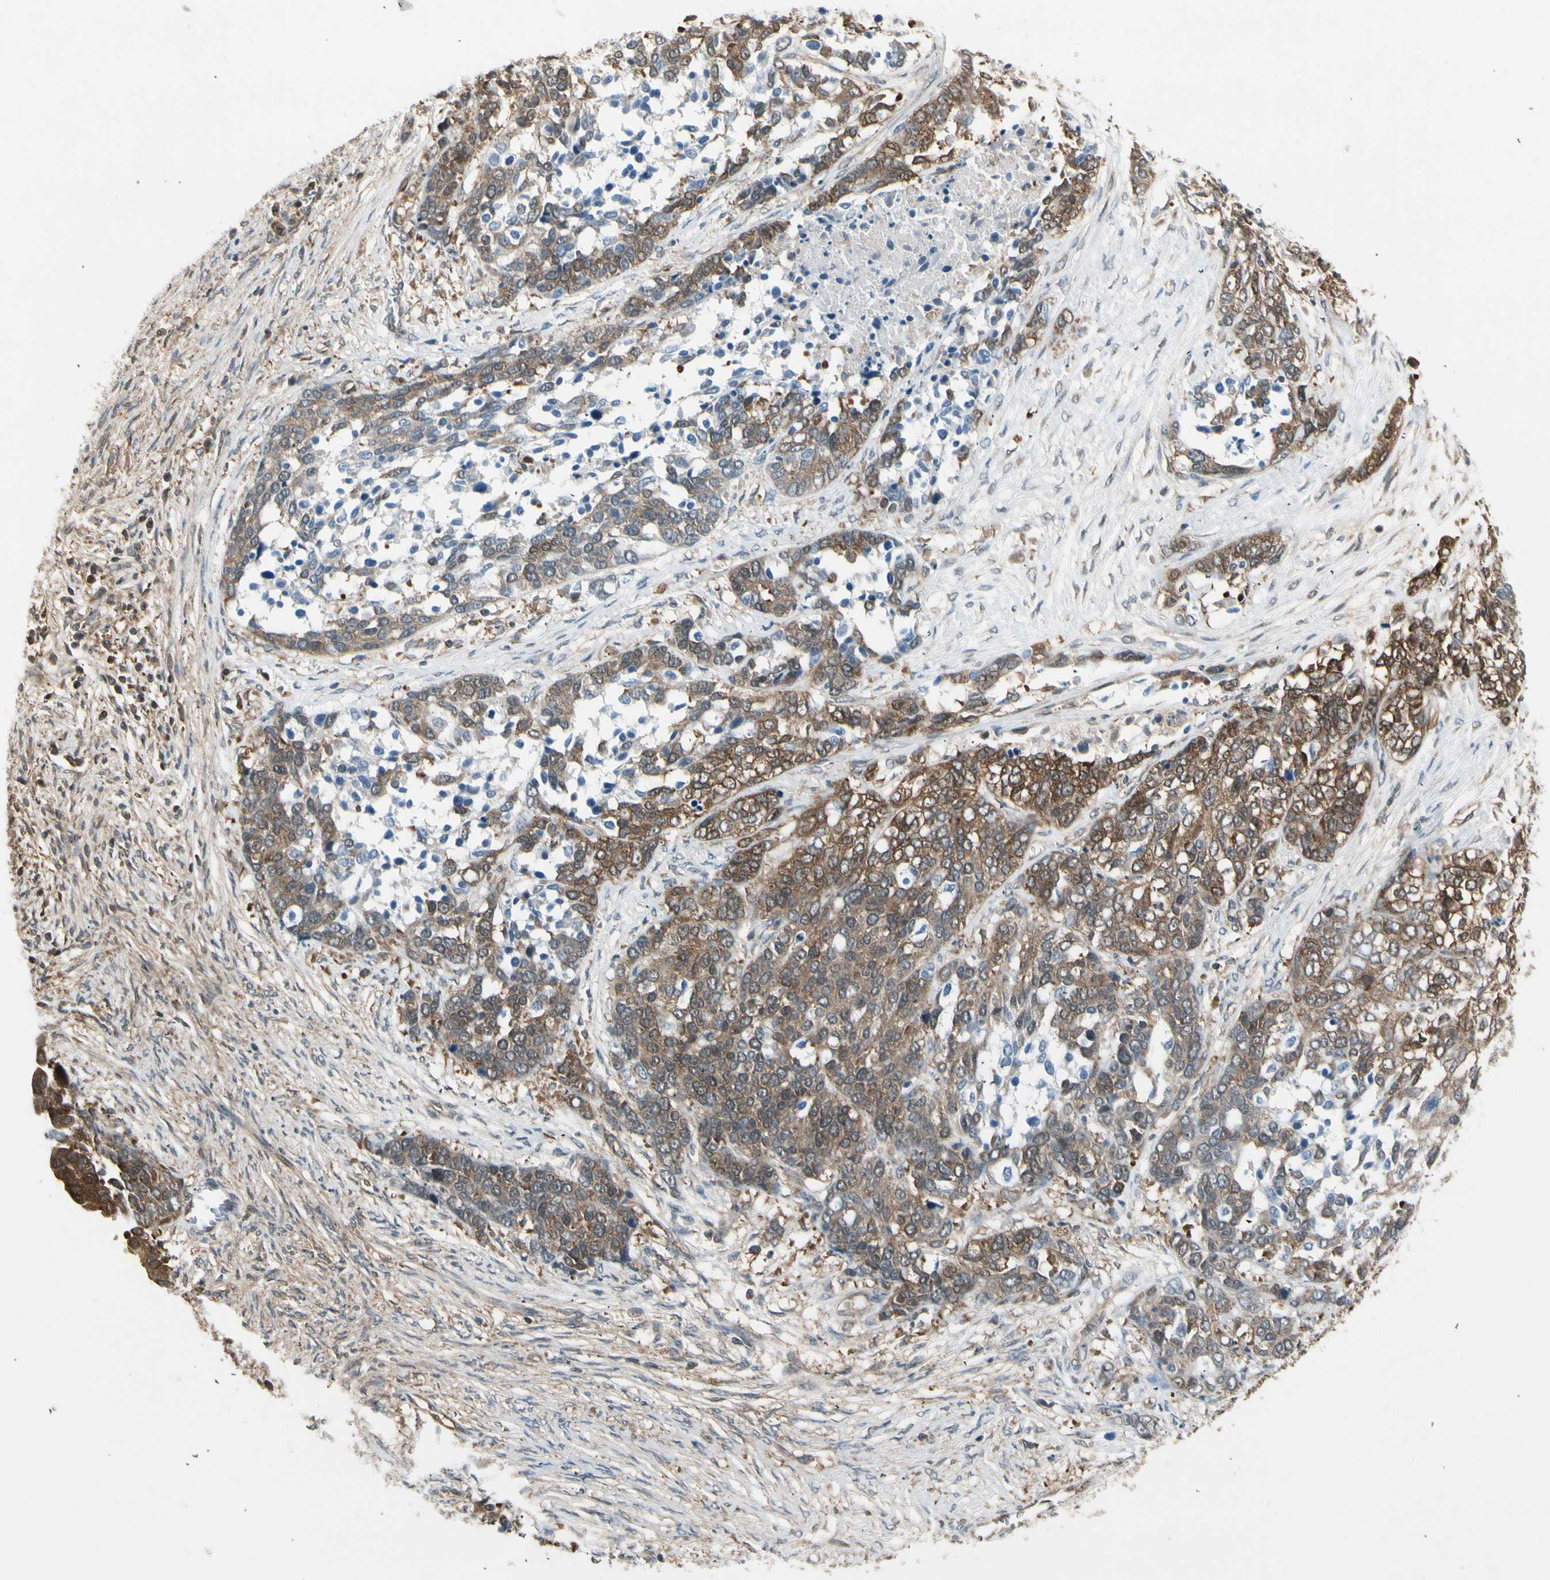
{"staining": {"intensity": "moderate", "quantity": "25%-75%", "location": "cytoplasmic/membranous,nuclear"}, "tissue": "ovarian cancer", "cell_type": "Tumor cells", "image_type": "cancer", "snomed": [{"axis": "morphology", "description": "Cystadenocarcinoma, serous, NOS"}, {"axis": "topography", "description": "Ovary"}], "caption": "Immunohistochemical staining of human ovarian cancer exhibits moderate cytoplasmic/membranous and nuclear protein expression in about 25%-75% of tumor cells.", "gene": "OXSR1", "patient": {"sex": "female", "age": 44}}